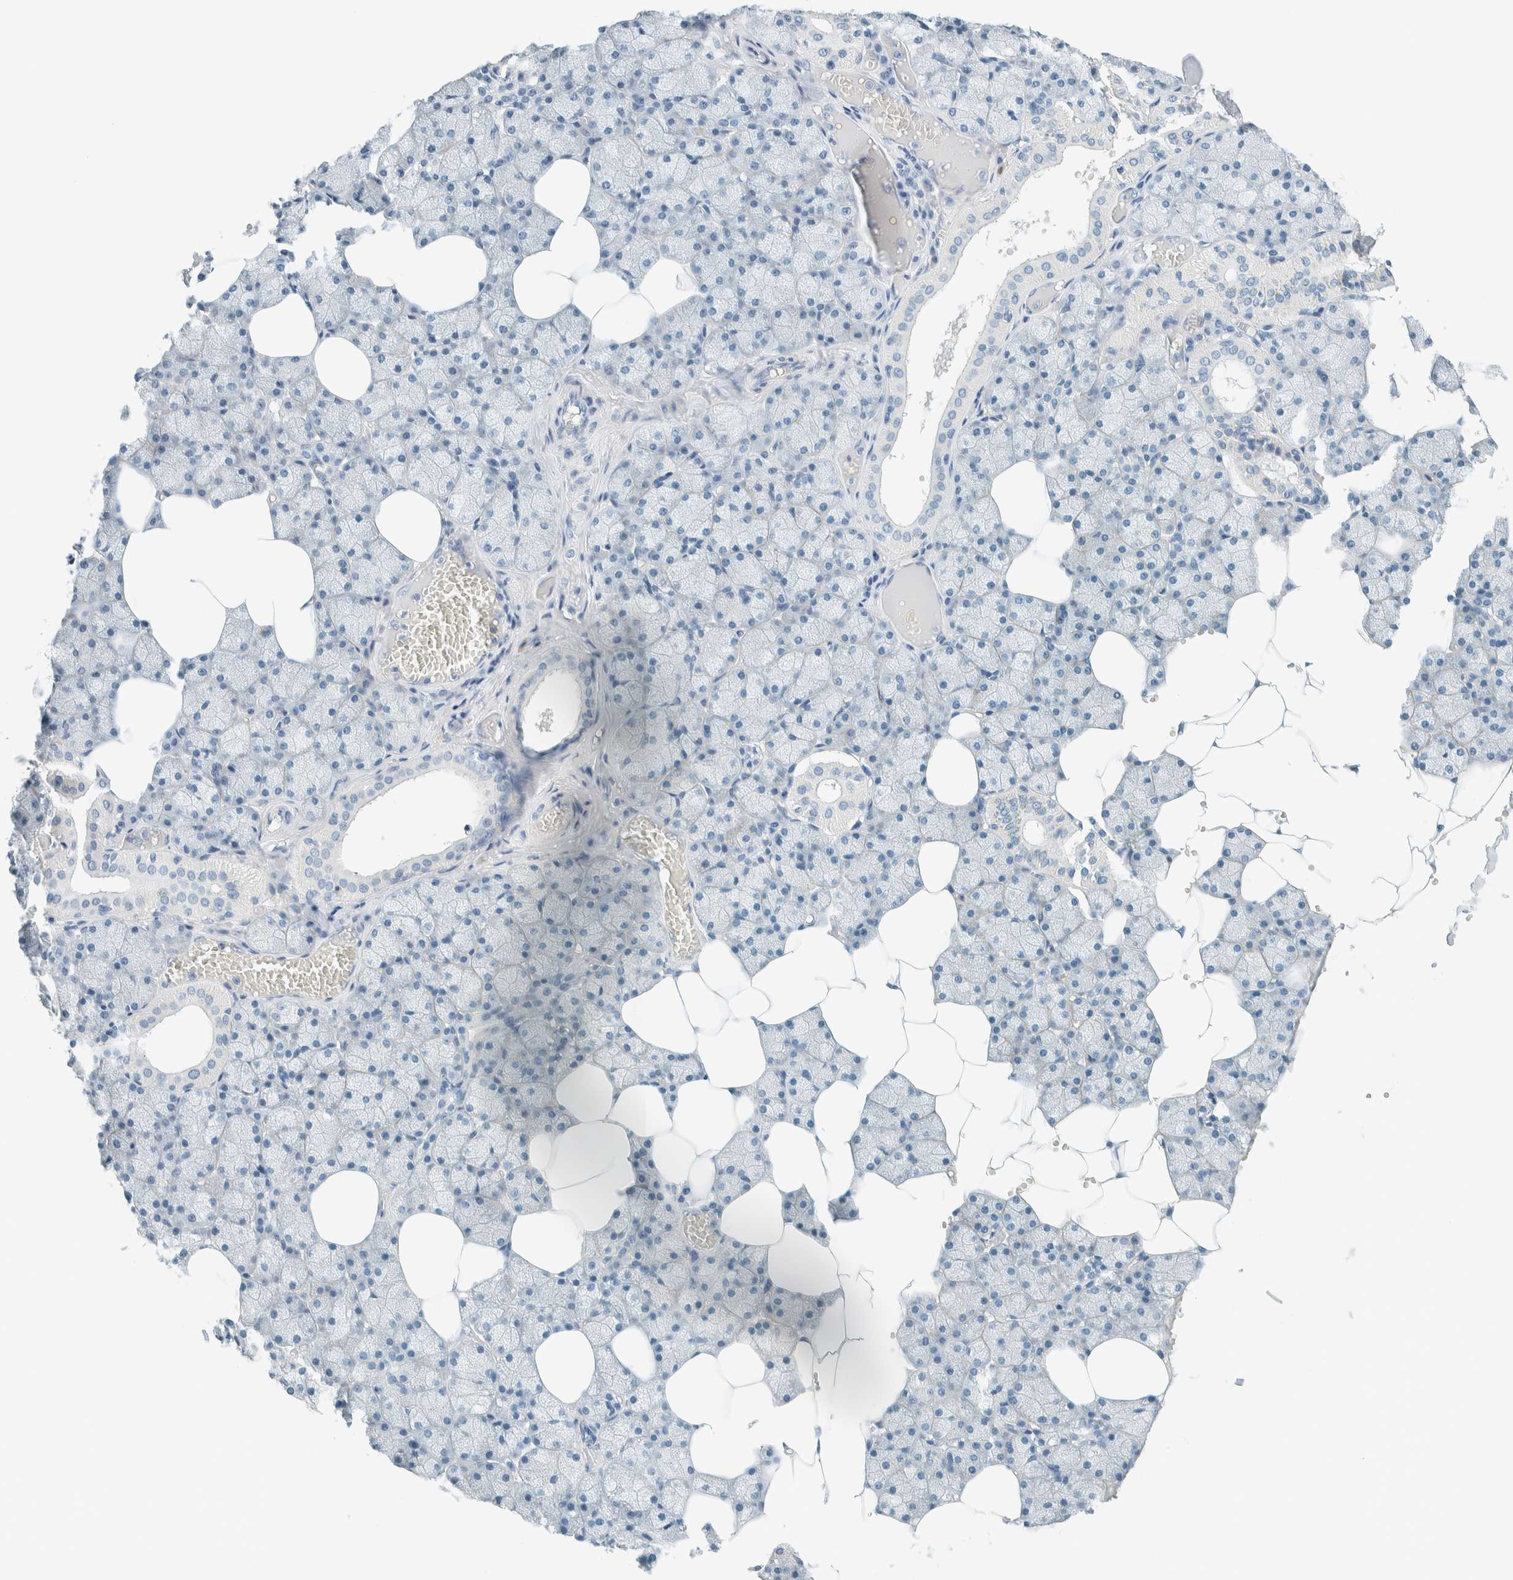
{"staining": {"intensity": "moderate", "quantity": "<25%", "location": "cytoplasmic/membranous"}, "tissue": "salivary gland", "cell_type": "Glandular cells", "image_type": "normal", "snomed": [{"axis": "morphology", "description": "Normal tissue, NOS"}, {"axis": "topography", "description": "Salivary gland"}], "caption": "Salivary gland stained with DAB (3,3'-diaminobenzidine) immunohistochemistry exhibits low levels of moderate cytoplasmic/membranous expression in about <25% of glandular cells.", "gene": "SLFN12", "patient": {"sex": "male", "age": 62}}